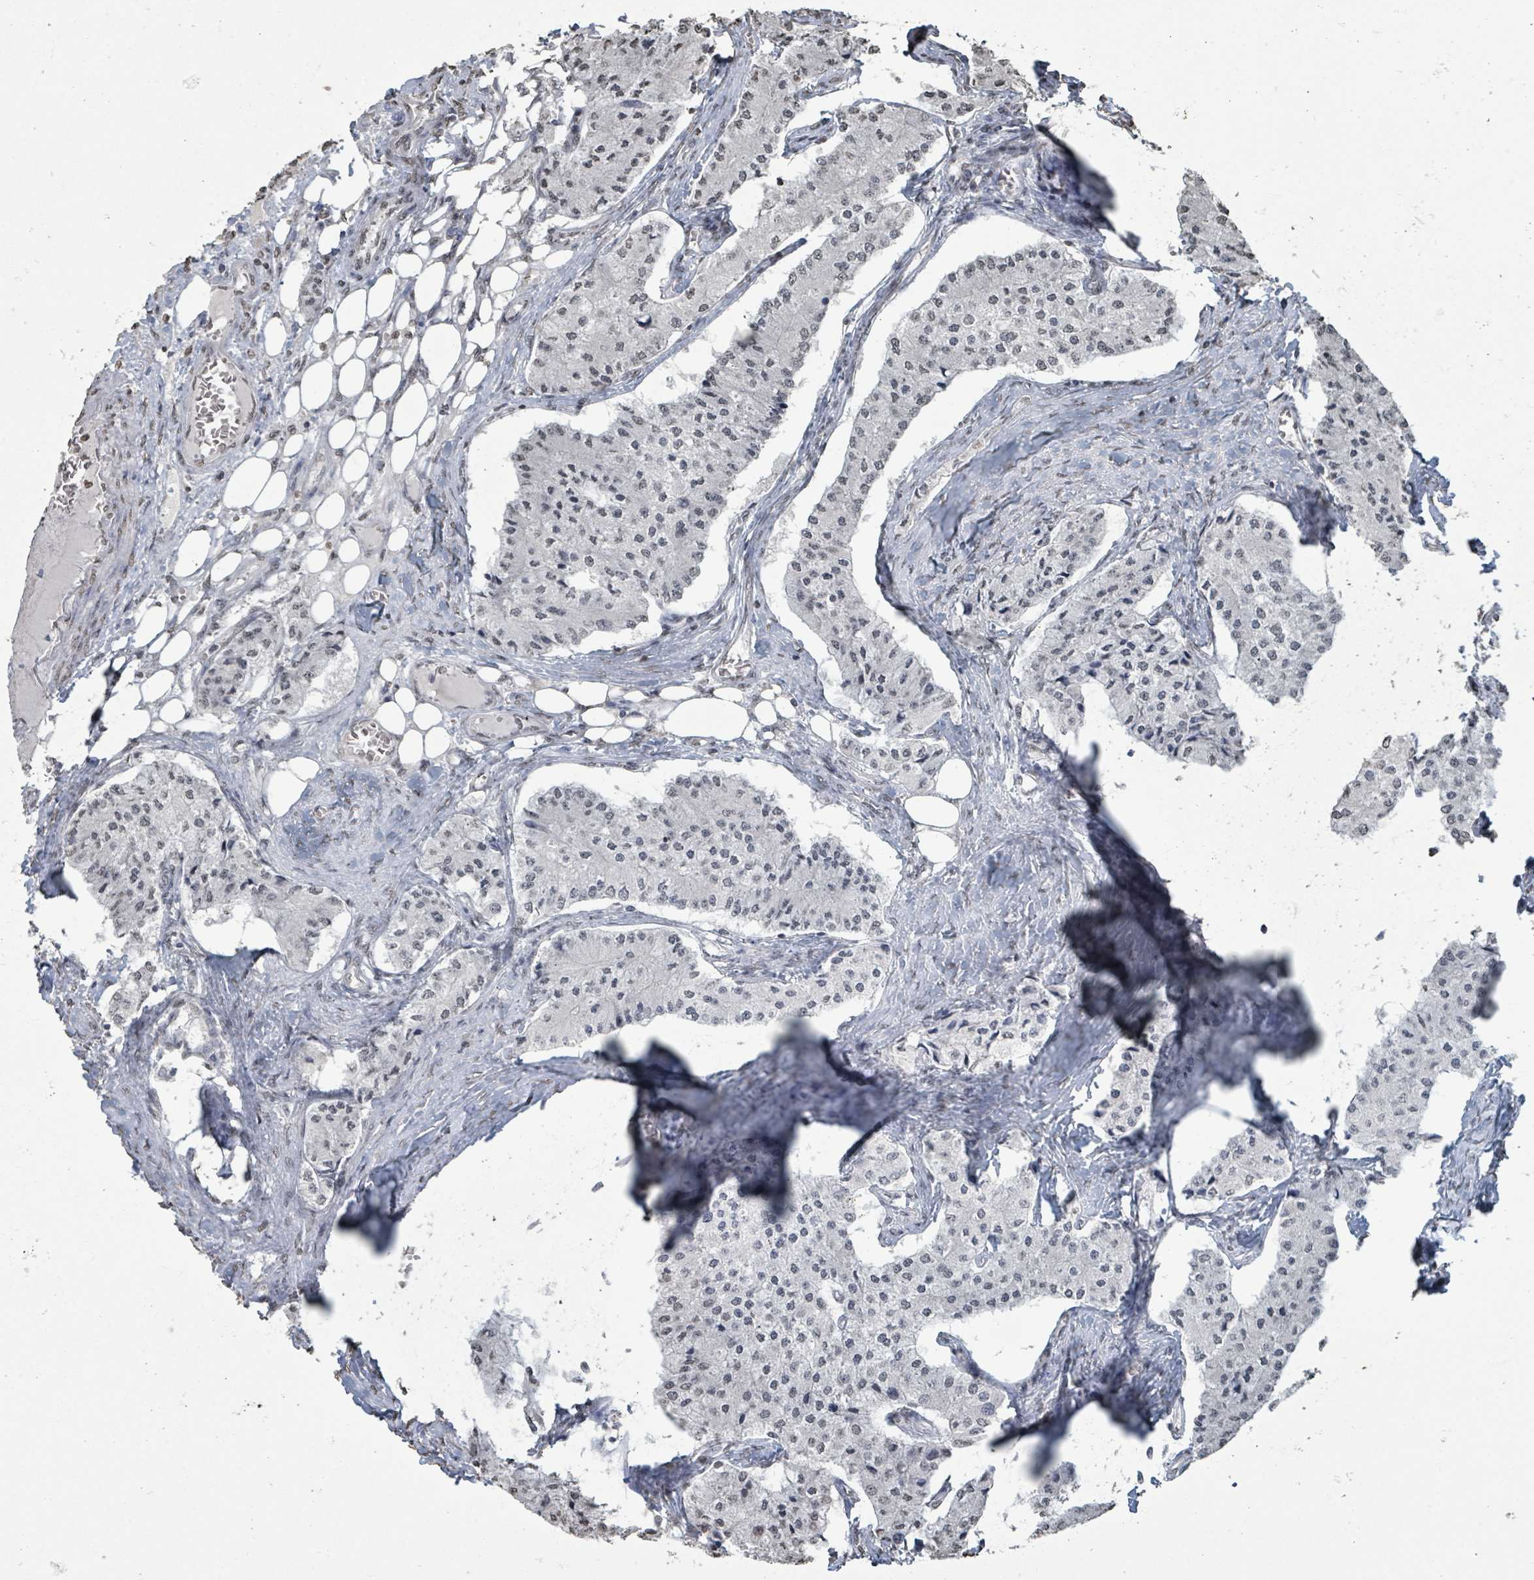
{"staining": {"intensity": "negative", "quantity": "none", "location": "none"}, "tissue": "carcinoid", "cell_type": "Tumor cells", "image_type": "cancer", "snomed": [{"axis": "morphology", "description": "Carcinoid, malignant, NOS"}, {"axis": "topography", "description": "Colon"}], "caption": "Immunohistochemistry (IHC) histopathology image of neoplastic tissue: human carcinoid stained with DAB (3,3'-diaminobenzidine) demonstrates no significant protein staining in tumor cells. Brightfield microscopy of immunohistochemistry stained with DAB (3,3'-diaminobenzidine) (brown) and hematoxylin (blue), captured at high magnification.", "gene": "MRPS12", "patient": {"sex": "female", "age": 52}}